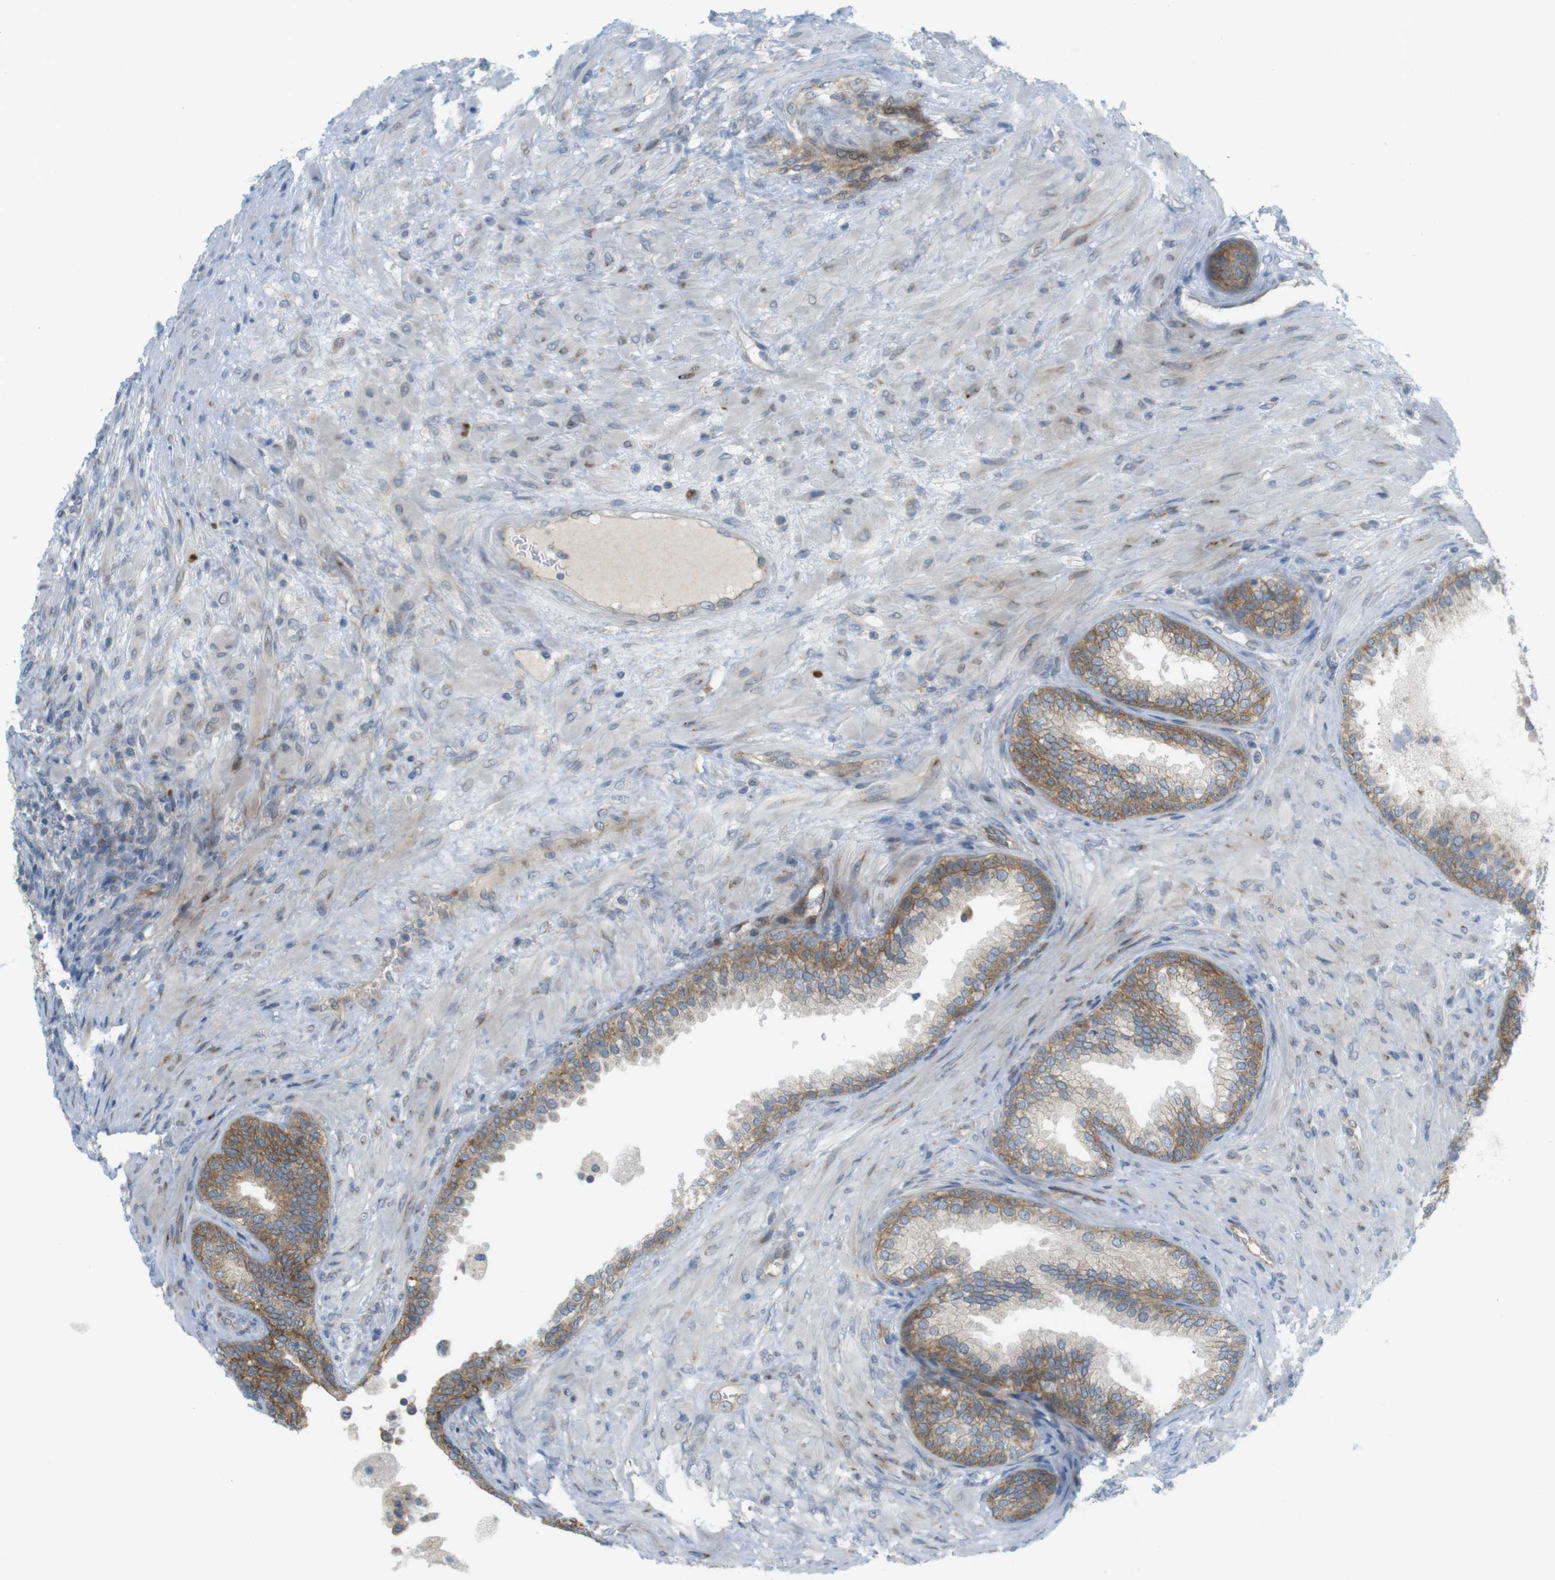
{"staining": {"intensity": "moderate", "quantity": ">75%", "location": "cytoplasmic/membranous"}, "tissue": "prostate", "cell_type": "Glandular cells", "image_type": "normal", "snomed": [{"axis": "morphology", "description": "Normal tissue, NOS"}, {"axis": "topography", "description": "Prostate"}], "caption": "The histopathology image displays a brown stain indicating the presence of a protein in the cytoplasmic/membranous of glandular cells in prostate.", "gene": "GJC3", "patient": {"sex": "male", "age": 76}}